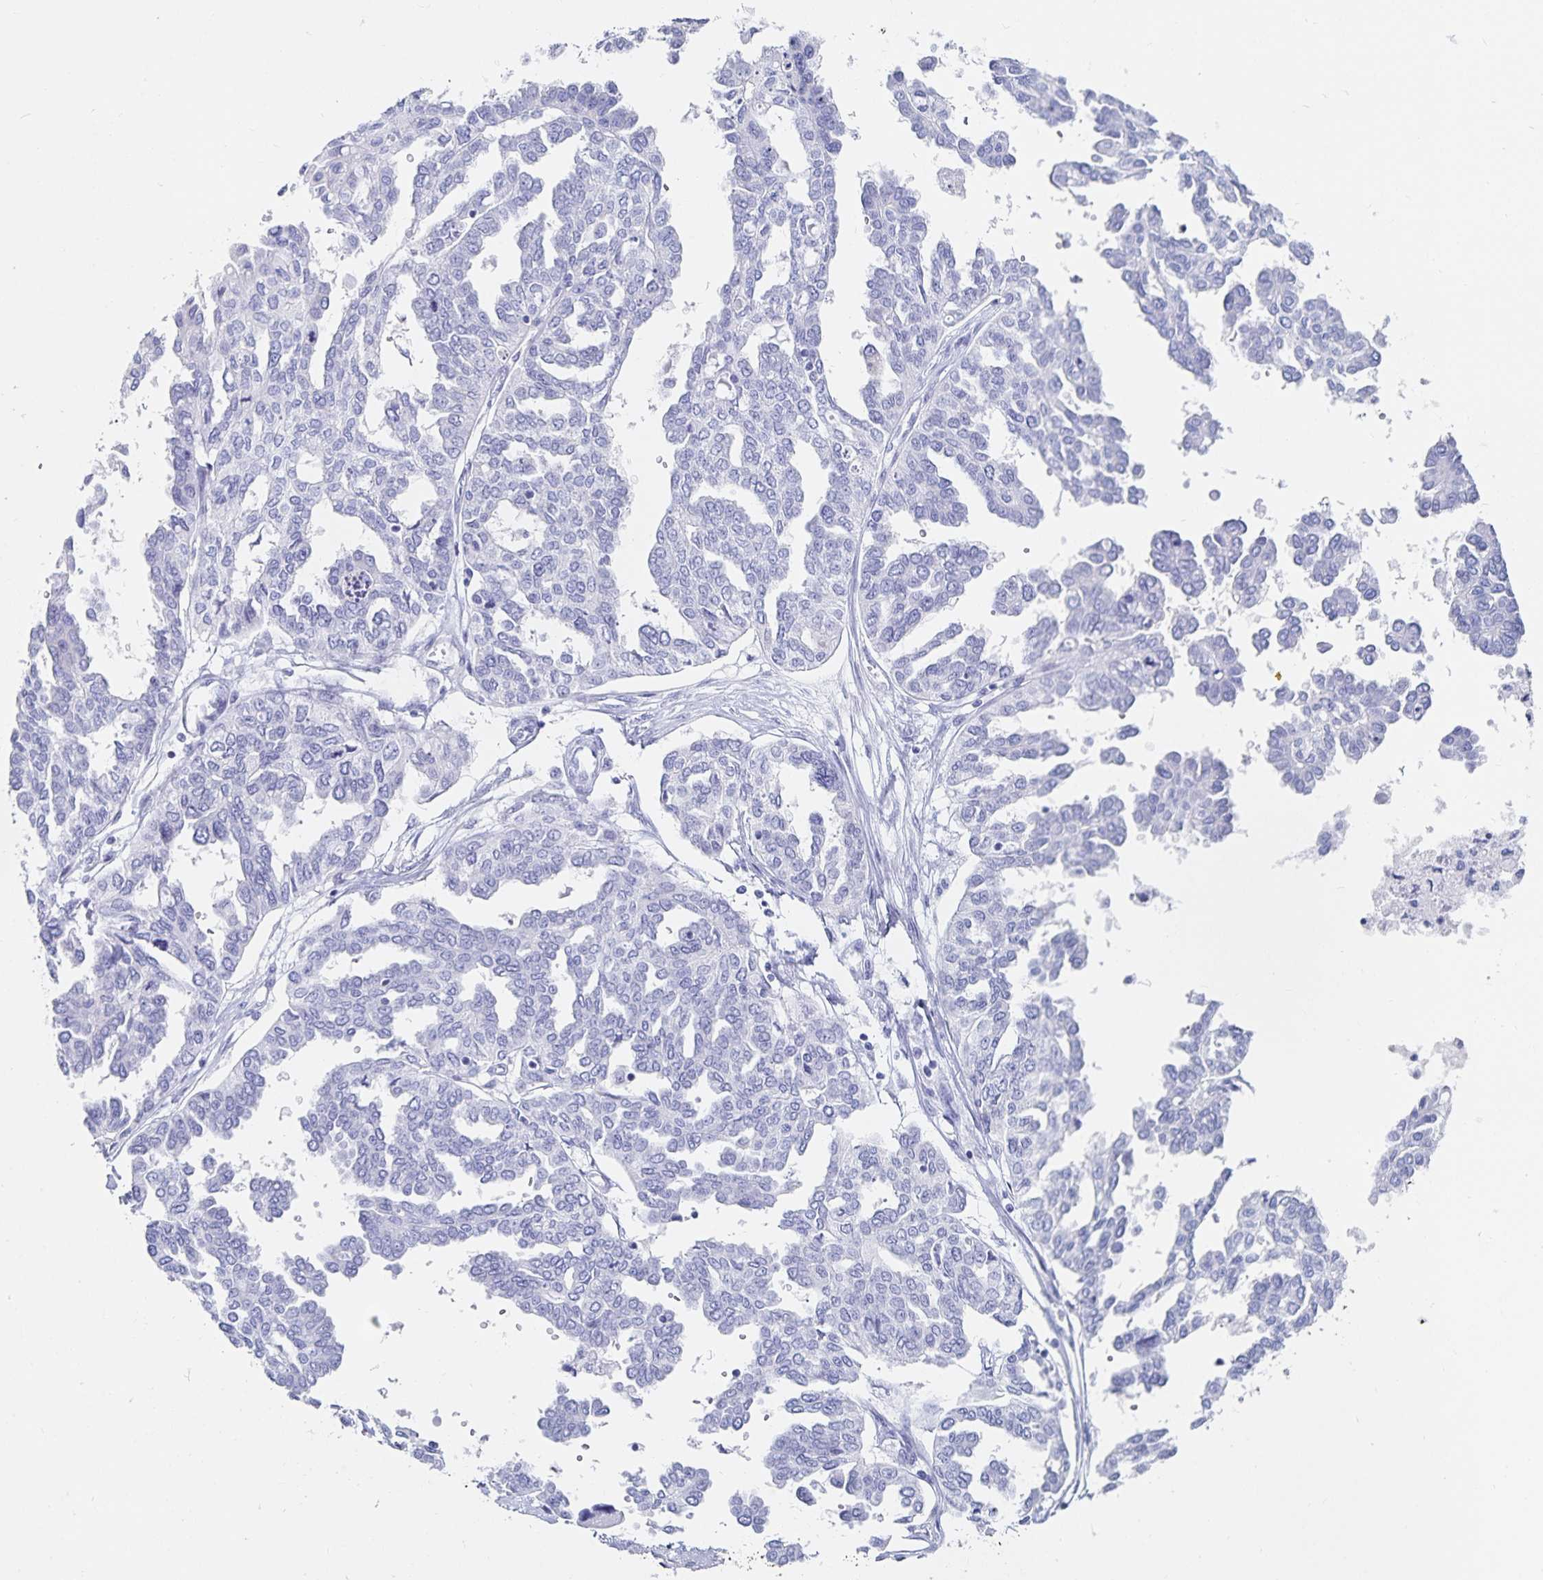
{"staining": {"intensity": "negative", "quantity": "none", "location": "none"}, "tissue": "ovarian cancer", "cell_type": "Tumor cells", "image_type": "cancer", "snomed": [{"axis": "morphology", "description": "Cystadenocarcinoma, serous, NOS"}, {"axis": "topography", "description": "Ovary"}], "caption": "This is a histopathology image of immunohistochemistry (IHC) staining of ovarian cancer, which shows no positivity in tumor cells.", "gene": "TNIP1", "patient": {"sex": "female", "age": 53}}